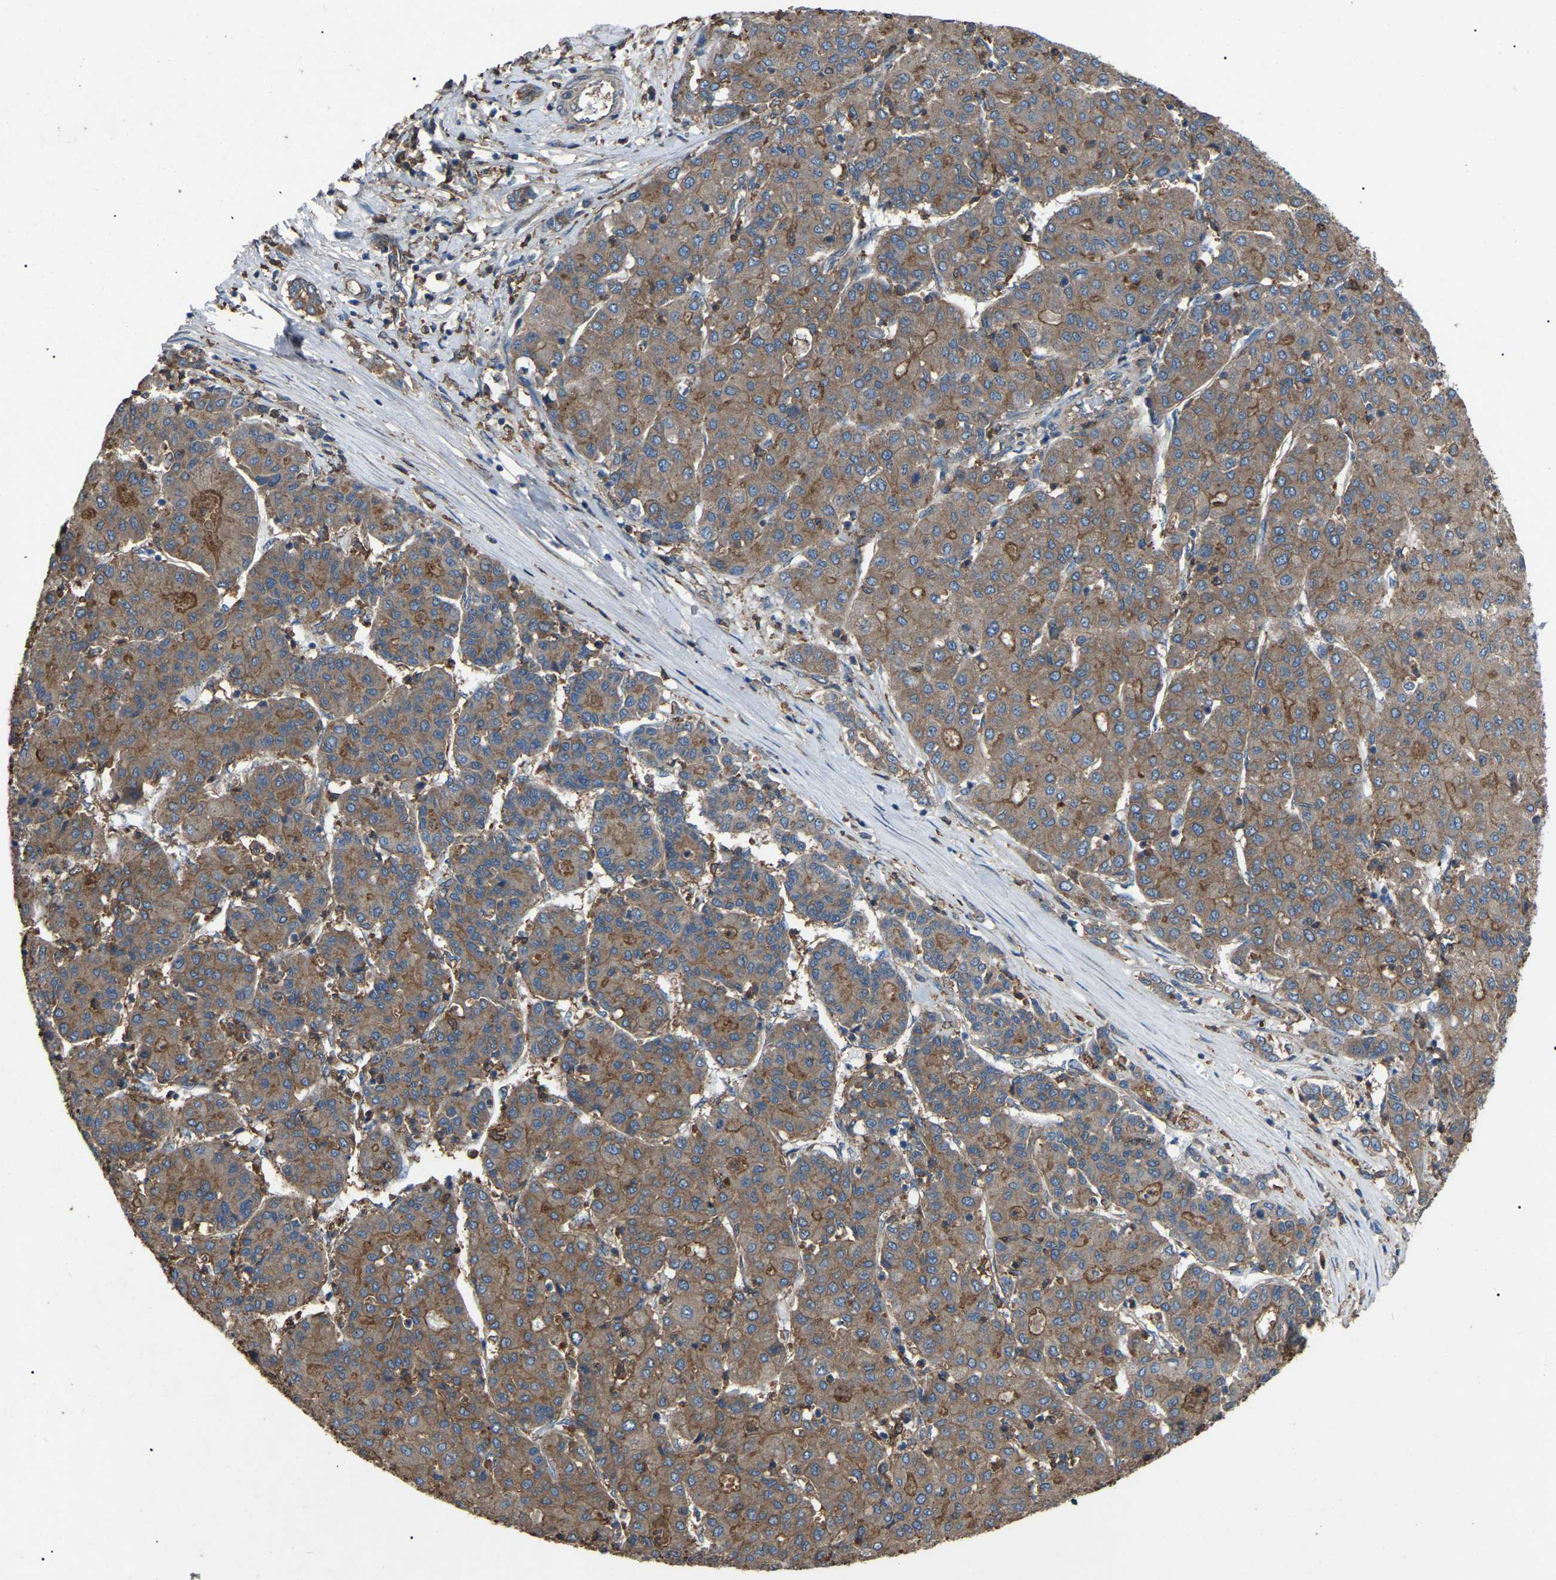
{"staining": {"intensity": "moderate", "quantity": ">75%", "location": "cytoplasmic/membranous"}, "tissue": "liver cancer", "cell_type": "Tumor cells", "image_type": "cancer", "snomed": [{"axis": "morphology", "description": "Carcinoma, Hepatocellular, NOS"}, {"axis": "topography", "description": "Liver"}], "caption": "Liver hepatocellular carcinoma stained with DAB IHC displays medium levels of moderate cytoplasmic/membranous positivity in about >75% of tumor cells. (DAB (3,3'-diaminobenzidine) IHC with brightfield microscopy, high magnification).", "gene": "AIMP1", "patient": {"sex": "male", "age": 65}}